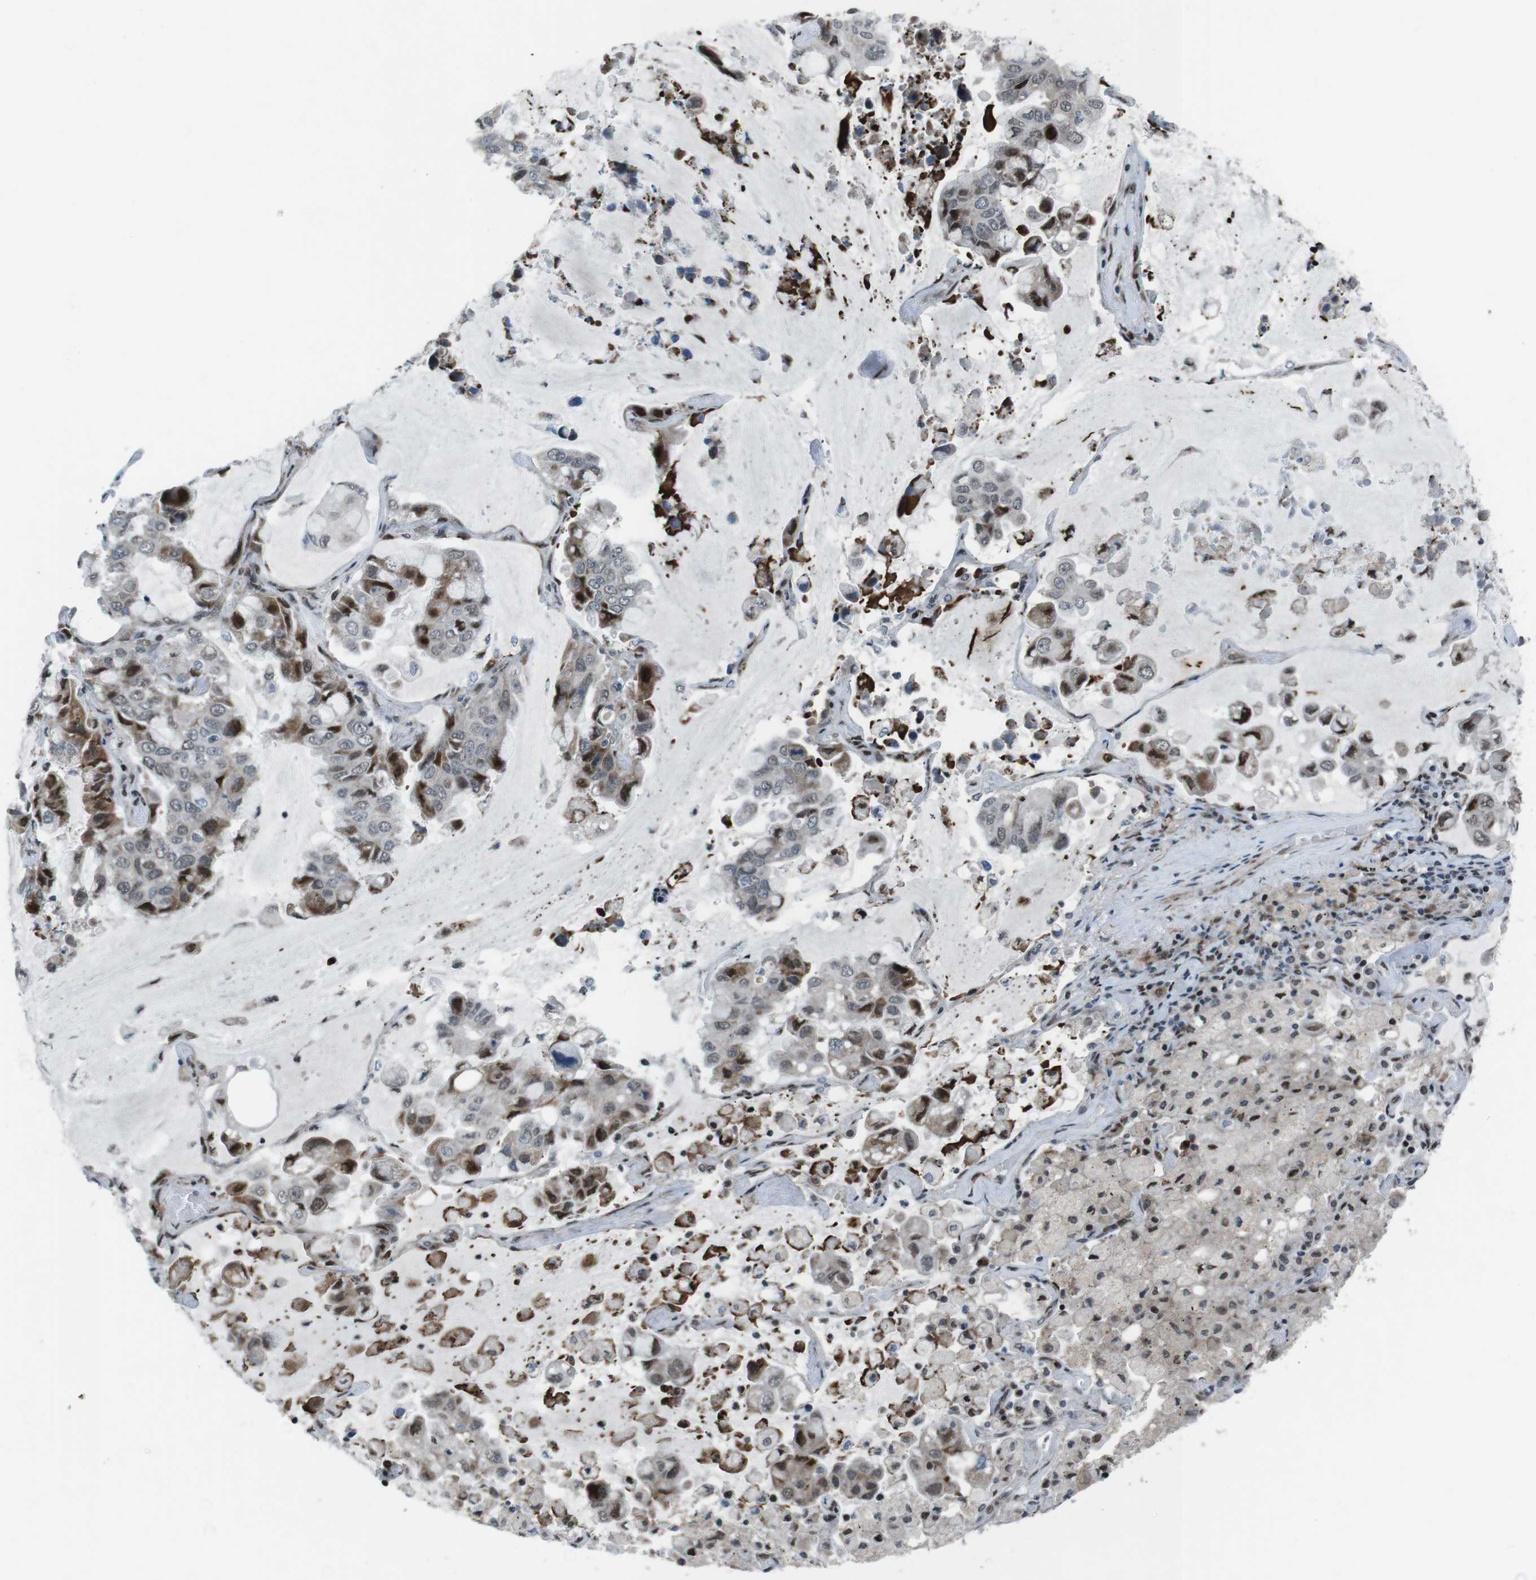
{"staining": {"intensity": "strong", "quantity": "<25%", "location": "nuclear"}, "tissue": "lung cancer", "cell_type": "Tumor cells", "image_type": "cancer", "snomed": [{"axis": "morphology", "description": "Adenocarcinoma, NOS"}, {"axis": "topography", "description": "Lung"}], "caption": "Immunohistochemical staining of human lung cancer displays strong nuclear protein positivity in approximately <25% of tumor cells.", "gene": "PBRM1", "patient": {"sex": "male", "age": 64}}